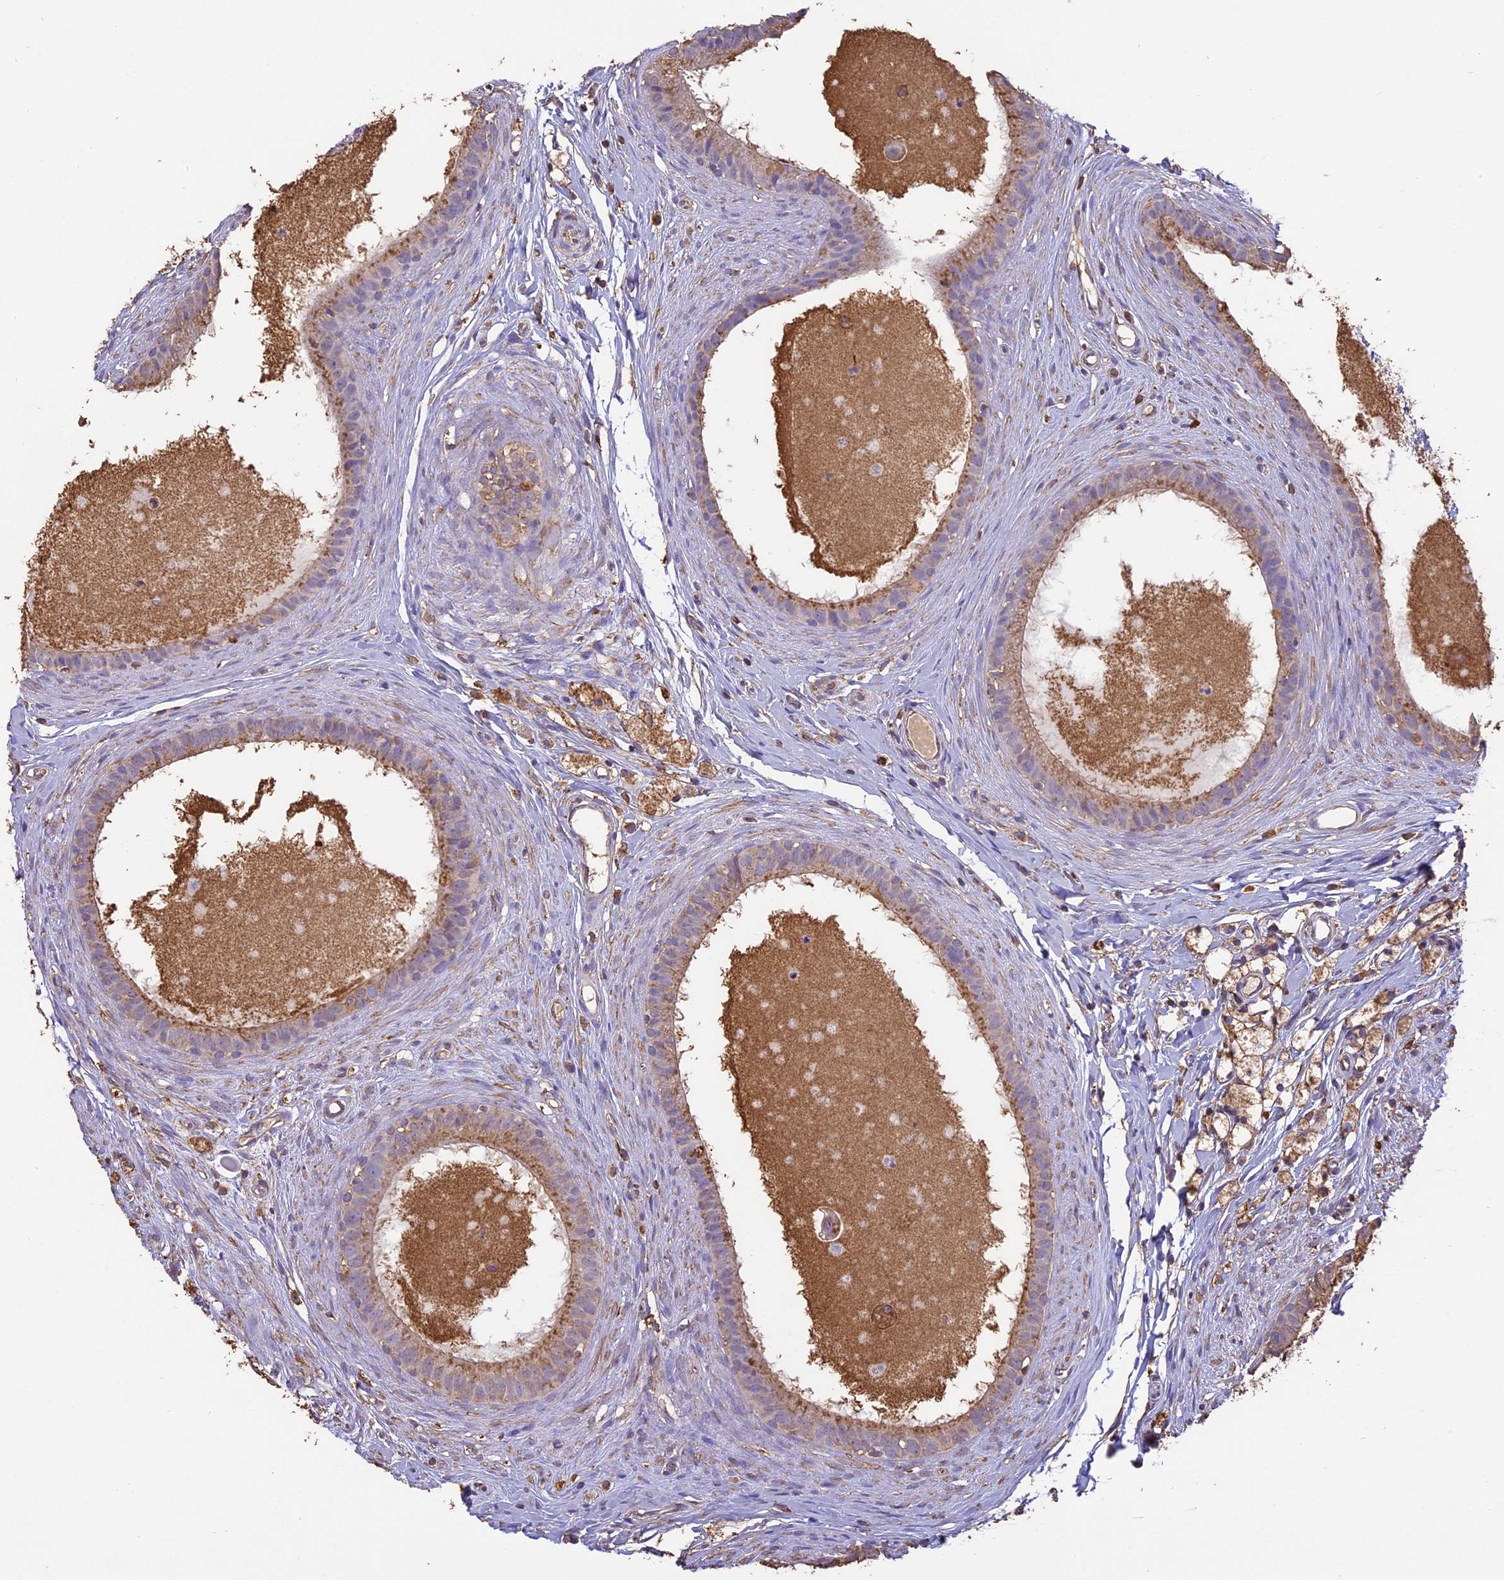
{"staining": {"intensity": "moderate", "quantity": ">75%", "location": "cytoplasmic/membranous"}, "tissue": "epididymis", "cell_type": "Glandular cells", "image_type": "normal", "snomed": [{"axis": "morphology", "description": "Normal tissue, NOS"}, {"axis": "topography", "description": "Epididymis"}], "caption": "DAB (3,3'-diaminobenzidine) immunohistochemical staining of benign epididymis shows moderate cytoplasmic/membranous protein expression in approximately >75% of glandular cells. The protein of interest is shown in brown color, while the nuclei are stained blue.", "gene": "ARHGAP19", "patient": {"sex": "male", "age": 80}}